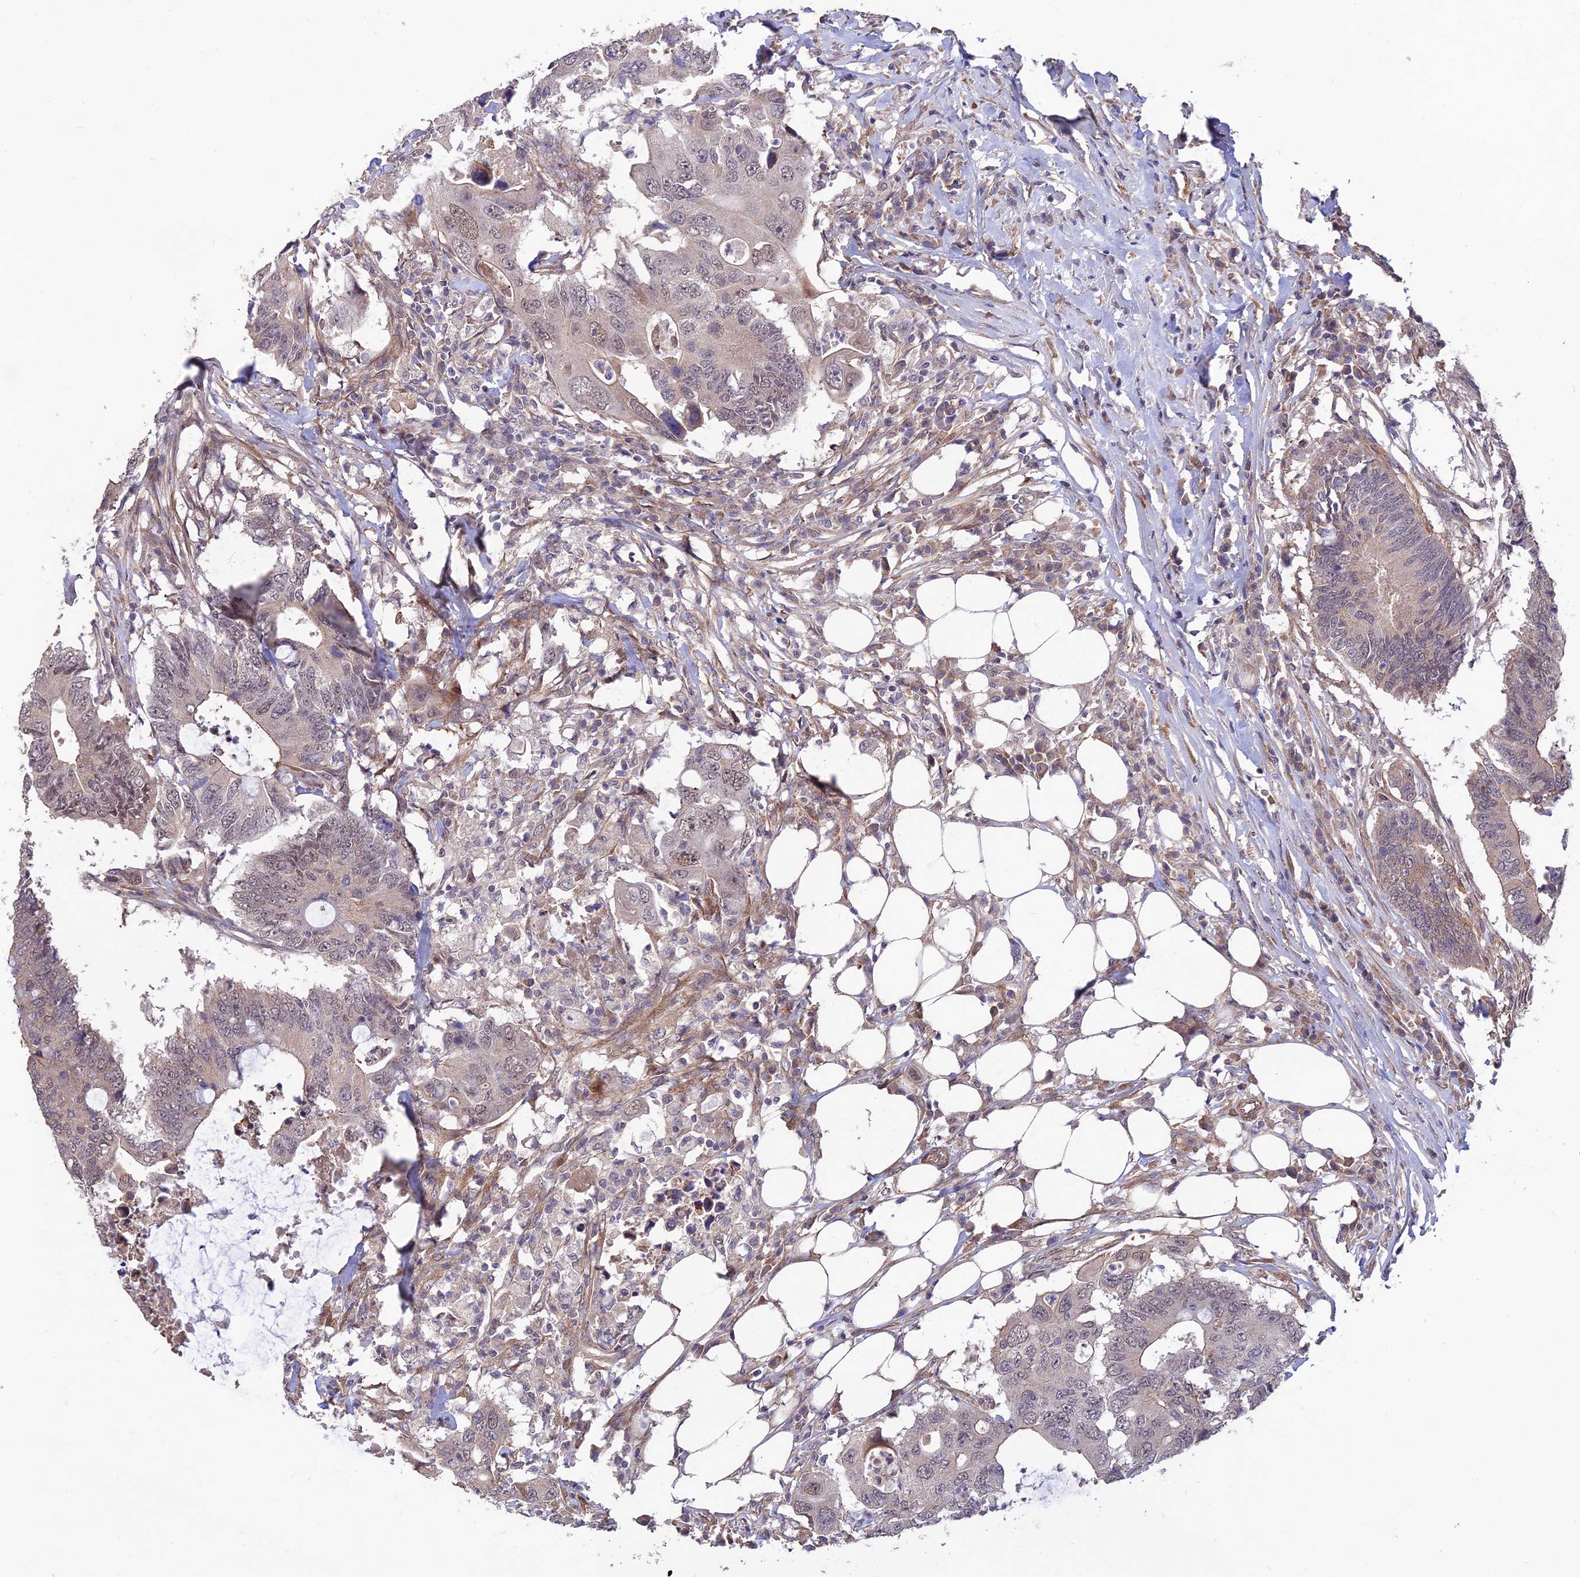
{"staining": {"intensity": "weak", "quantity": "<25%", "location": "nuclear"}, "tissue": "colorectal cancer", "cell_type": "Tumor cells", "image_type": "cancer", "snomed": [{"axis": "morphology", "description": "Adenocarcinoma, NOS"}, {"axis": "topography", "description": "Colon"}], "caption": "The IHC histopathology image has no significant staining in tumor cells of colorectal cancer (adenocarcinoma) tissue. The staining is performed using DAB brown chromogen with nuclei counter-stained in using hematoxylin.", "gene": "PAGR1", "patient": {"sex": "male", "age": 71}}